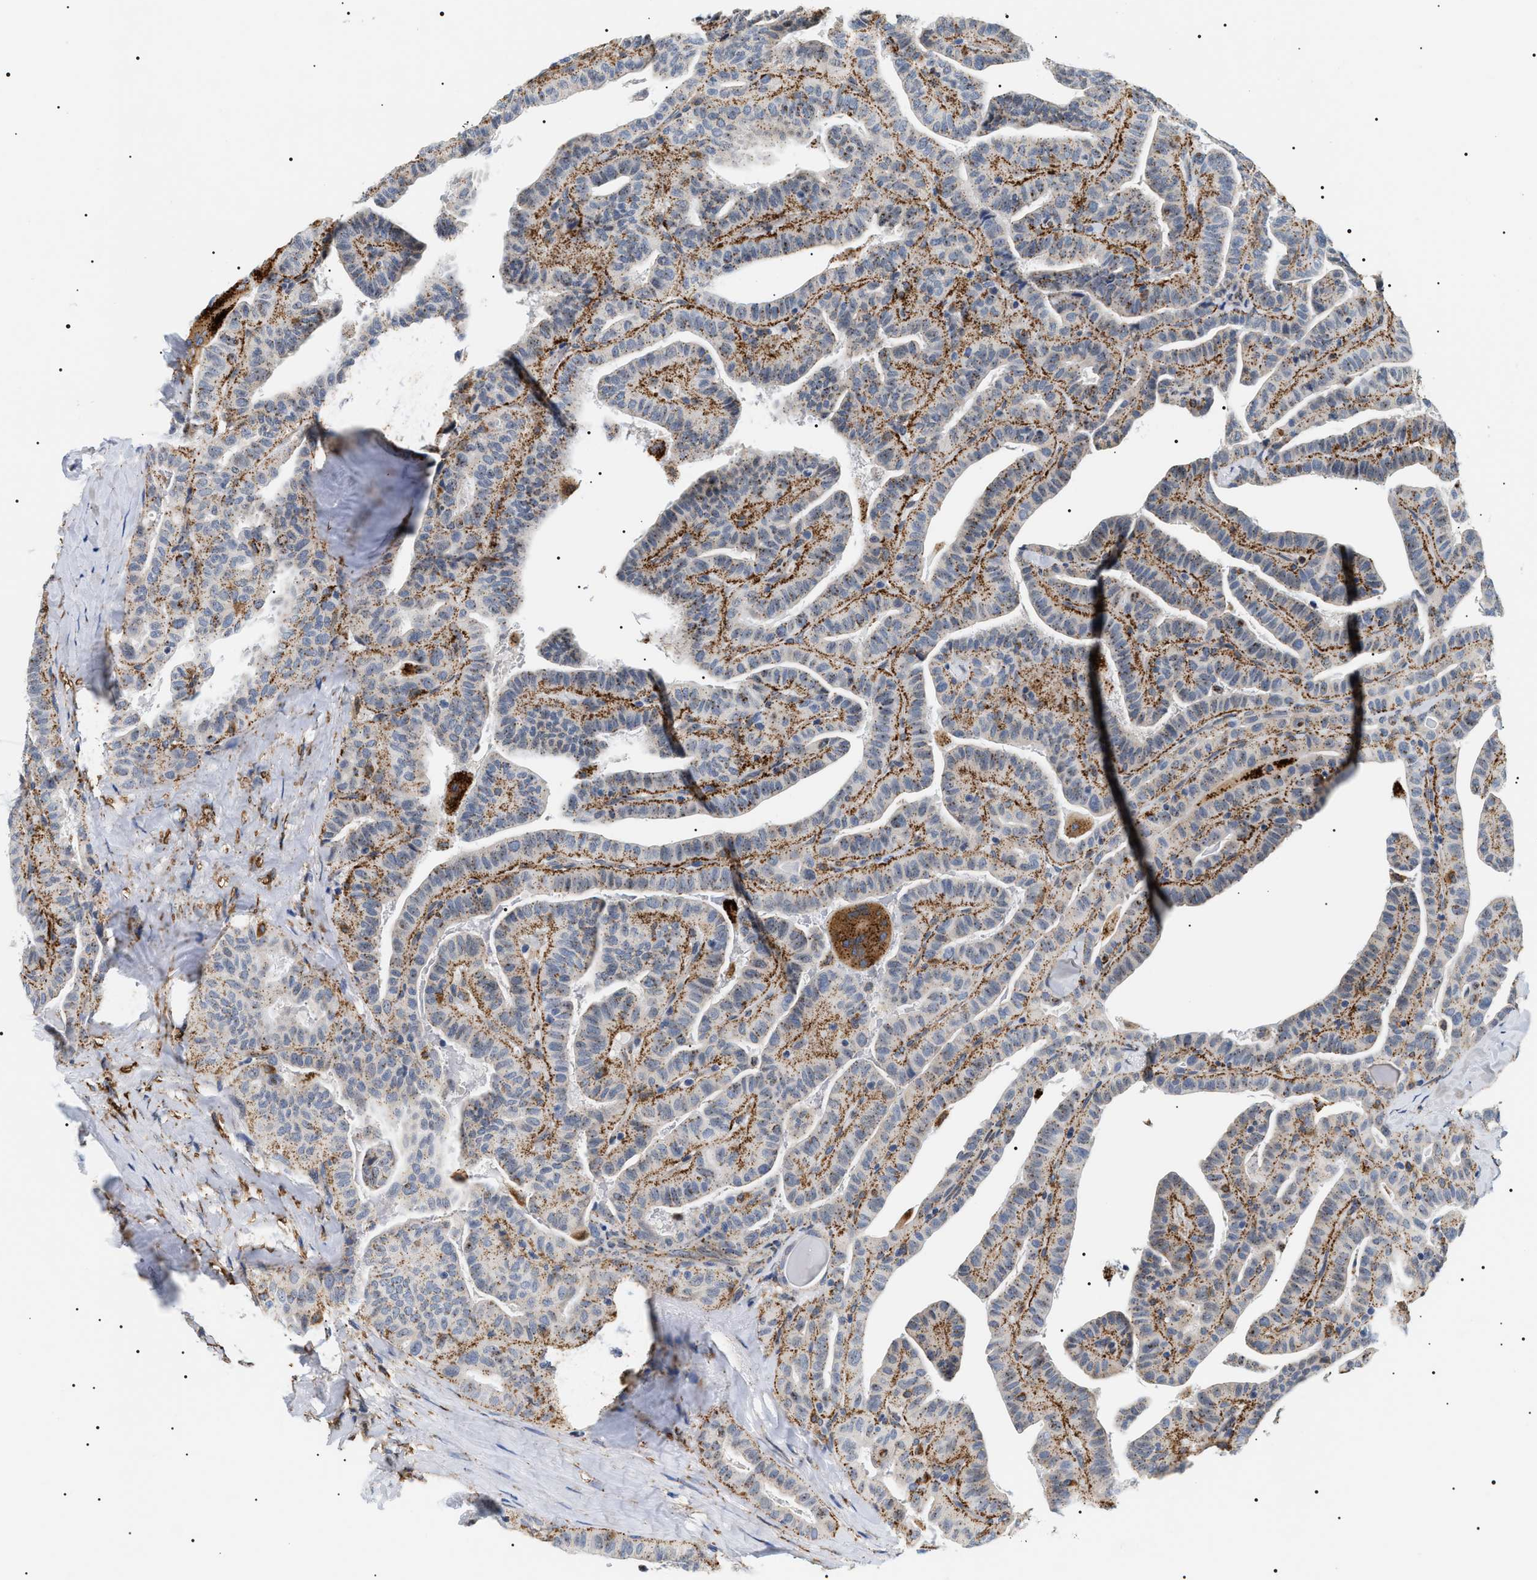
{"staining": {"intensity": "moderate", "quantity": "25%-75%", "location": "cytoplasmic/membranous"}, "tissue": "thyroid cancer", "cell_type": "Tumor cells", "image_type": "cancer", "snomed": [{"axis": "morphology", "description": "Papillary adenocarcinoma, NOS"}, {"axis": "topography", "description": "Thyroid gland"}], "caption": "Immunohistochemistry (IHC) staining of papillary adenocarcinoma (thyroid), which displays medium levels of moderate cytoplasmic/membranous expression in about 25%-75% of tumor cells indicating moderate cytoplasmic/membranous protein staining. The staining was performed using DAB (3,3'-diaminobenzidine) (brown) for protein detection and nuclei were counterstained in hematoxylin (blue).", "gene": "HSD17B11", "patient": {"sex": "male", "age": 77}}